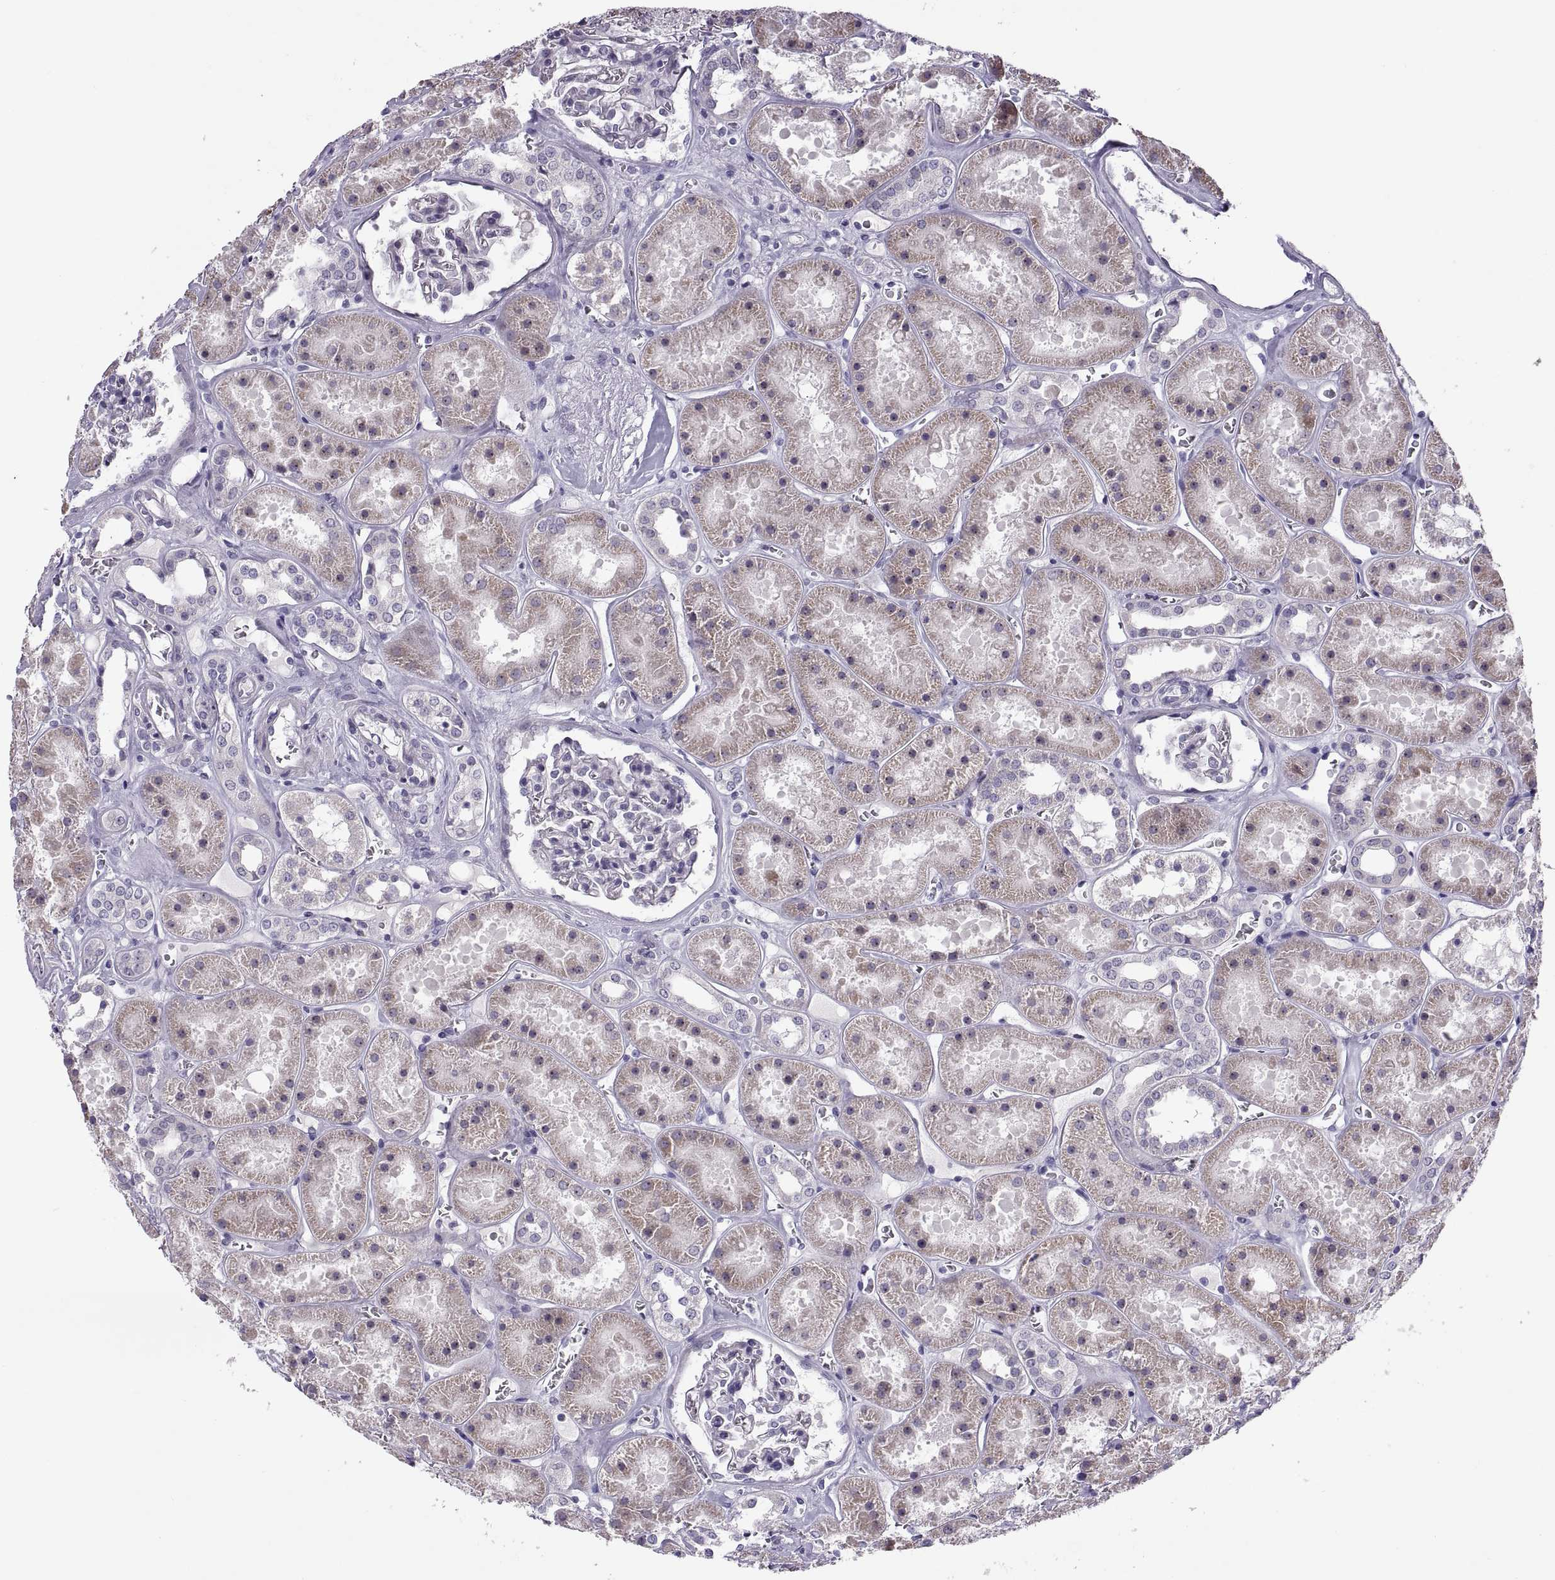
{"staining": {"intensity": "negative", "quantity": "none", "location": "none"}, "tissue": "kidney", "cell_type": "Cells in glomeruli", "image_type": "normal", "snomed": [{"axis": "morphology", "description": "Normal tissue, NOS"}, {"axis": "topography", "description": "Kidney"}], "caption": "IHC of benign human kidney demonstrates no positivity in cells in glomeruli.", "gene": "VSX2", "patient": {"sex": "female", "age": 41}}